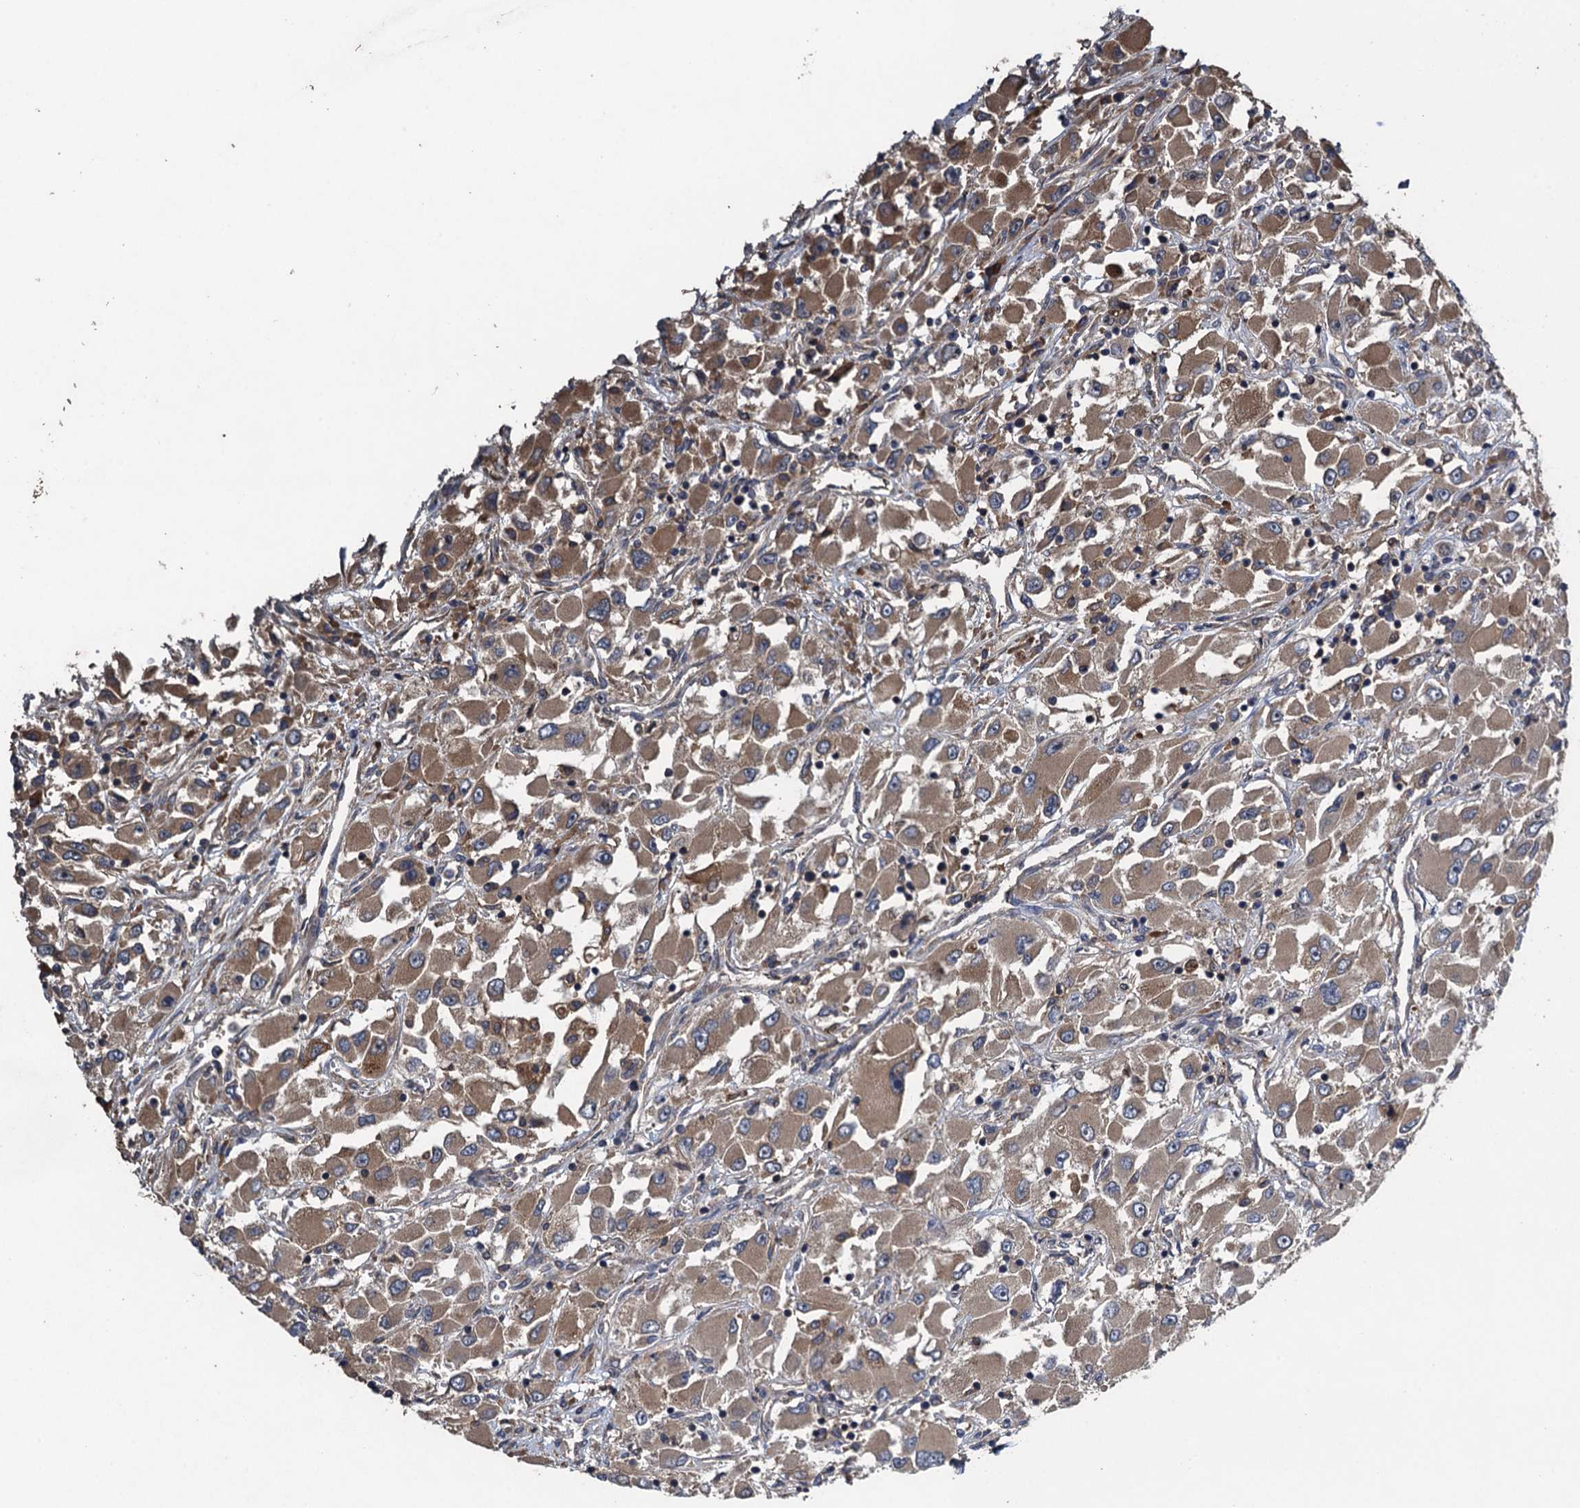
{"staining": {"intensity": "moderate", "quantity": ">75%", "location": "cytoplasmic/membranous"}, "tissue": "renal cancer", "cell_type": "Tumor cells", "image_type": "cancer", "snomed": [{"axis": "morphology", "description": "Adenocarcinoma, NOS"}, {"axis": "topography", "description": "Kidney"}], "caption": "Protein staining of renal cancer tissue displays moderate cytoplasmic/membranous staining in about >75% of tumor cells.", "gene": "CNTN5", "patient": {"sex": "female", "age": 52}}